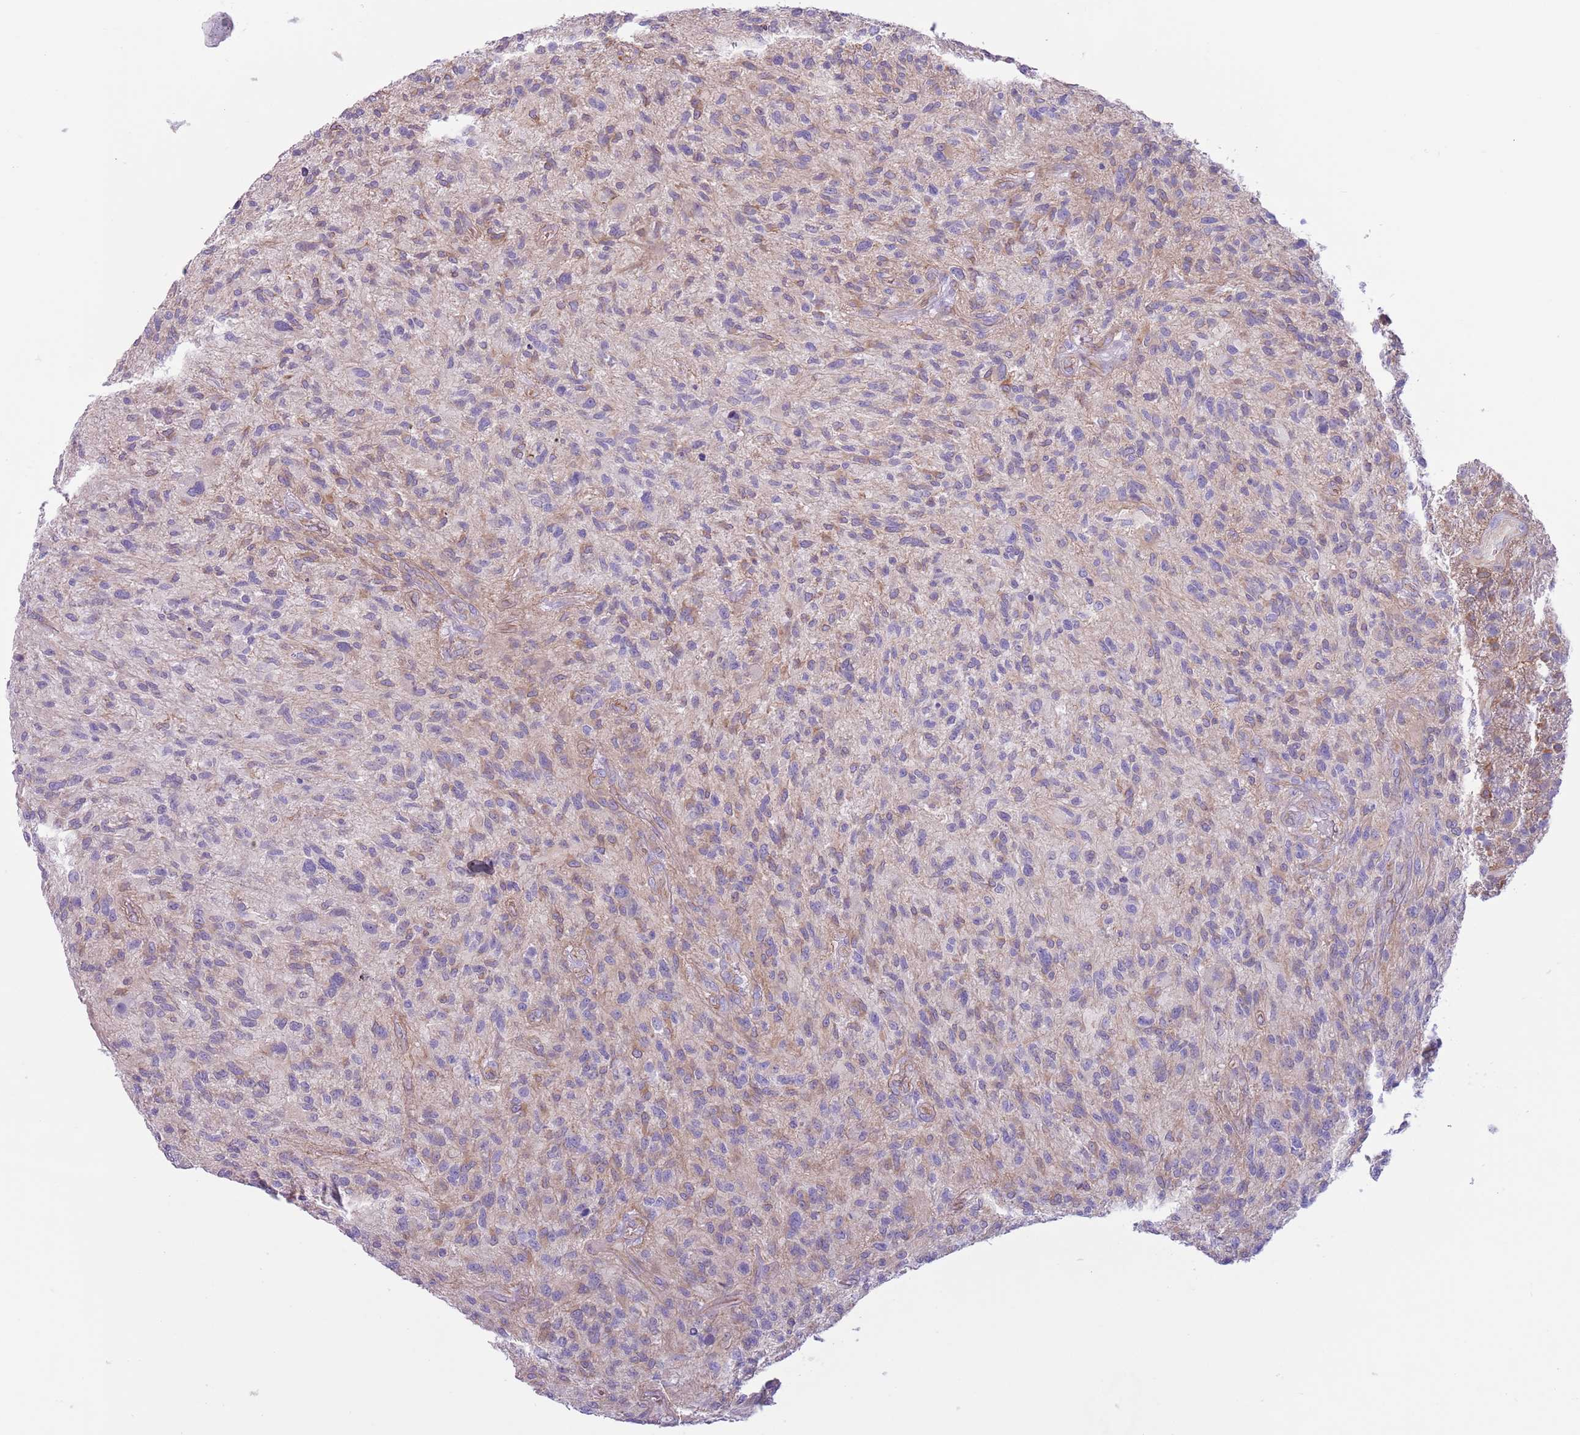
{"staining": {"intensity": "negative", "quantity": "none", "location": "none"}, "tissue": "glioma", "cell_type": "Tumor cells", "image_type": "cancer", "snomed": [{"axis": "morphology", "description": "Glioma, malignant, High grade"}, {"axis": "topography", "description": "Brain"}], "caption": "This is a image of IHC staining of glioma, which shows no staining in tumor cells.", "gene": "RBP3", "patient": {"sex": "male", "age": 47}}